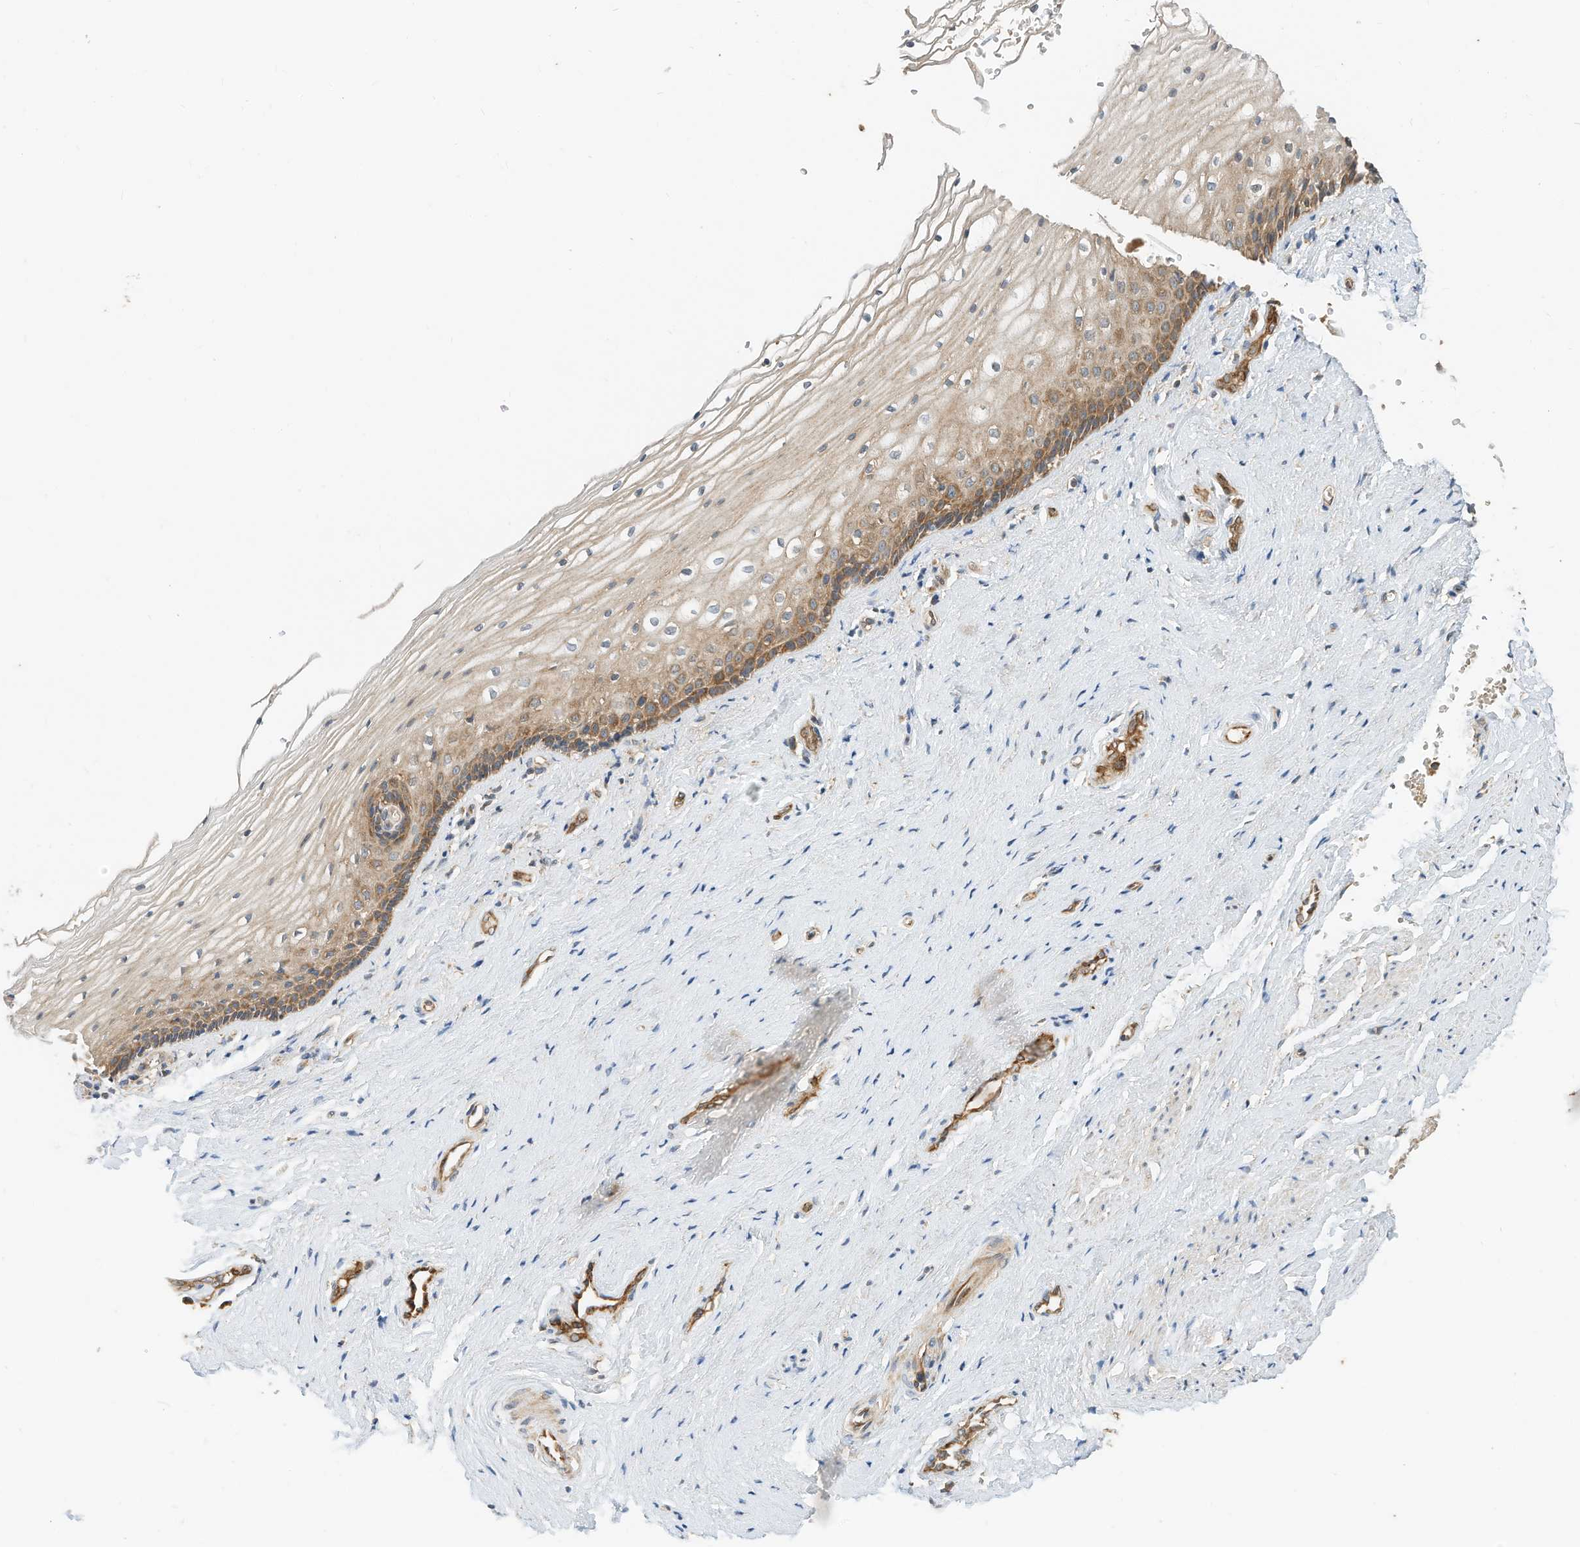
{"staining": {"intensity": "moderate", "quantity": ">75%", "location": "cytoplasmic/membranous"}, "tissue": "vagina", "cell_type": "Squamous epithelial cells", "image_type": "normal", "snomed": [{"axis": "morphology", "description": "Normal tissue, NOS"}, {"axis": "topography", "description": "Vagina"}], "caption": "Immunohistochemistry (IHC) histopathology image of normal vagina: human vagina stained using immunohistochemistry demonstrates medium levels of moderate protein expression localized specifically in the cytoplasmic/membranous of squamous epithelial cells, appearing as a cytoplasmic/membranous brown color.", "gene": "CPAMD8", "patient": {"sex": "female", "age": 46}}